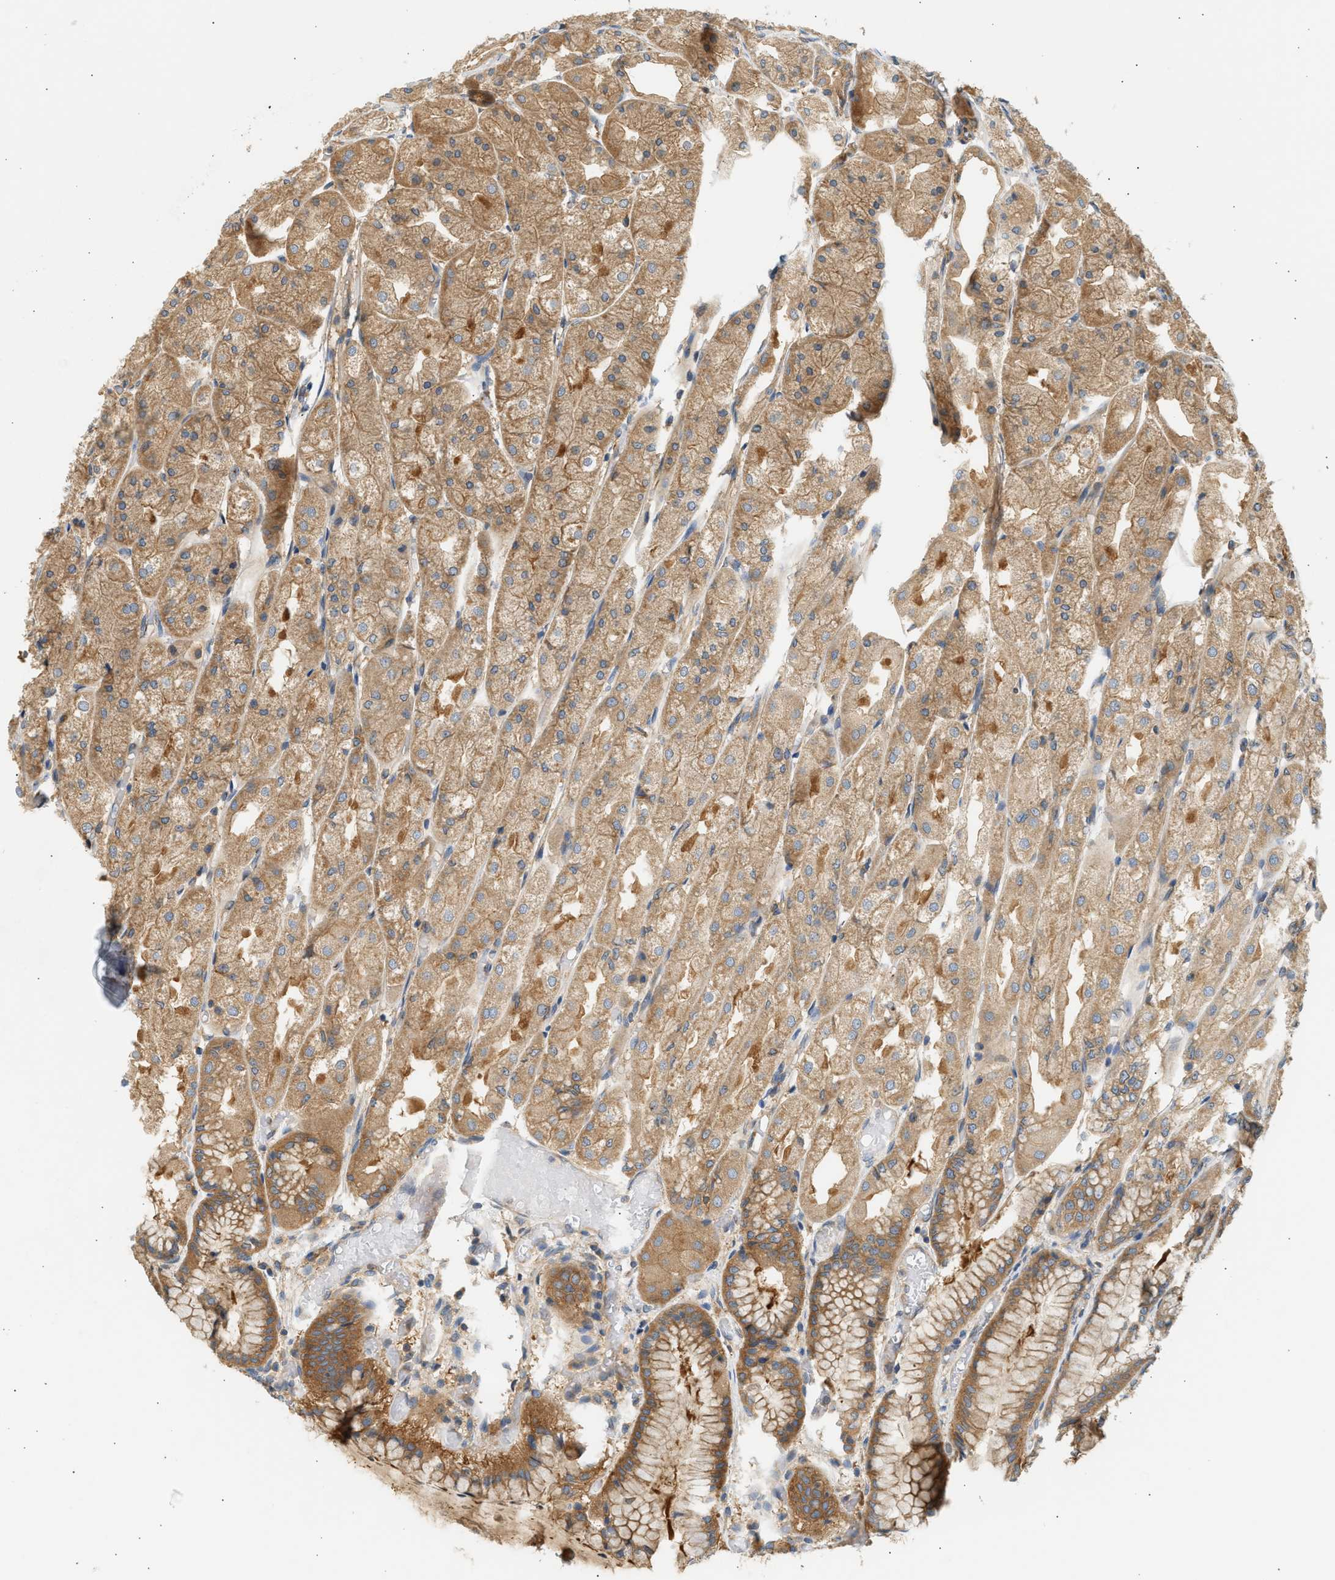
{"staining": {"intensity": "moderate", "quantity": ">75%", "location": "cytoplasmic/membranous"}, "tissue": "stomach", "cell_type": "Glandular cells", "image_type": "normal", "snomed": [{"axis": "morphology", "description": "Normal tissue, NOS"}, {"axis": "topography", "description": "Stomach, upper"}], "caption": "Immunohistochemical staining of unremarkable stomach shows medium levels of moderate cytoplasmic/membranous expression in about >75% of glandular cells.", "gene": "PAFAH1B1", "patient": {"sex": "male", "age": 72}}